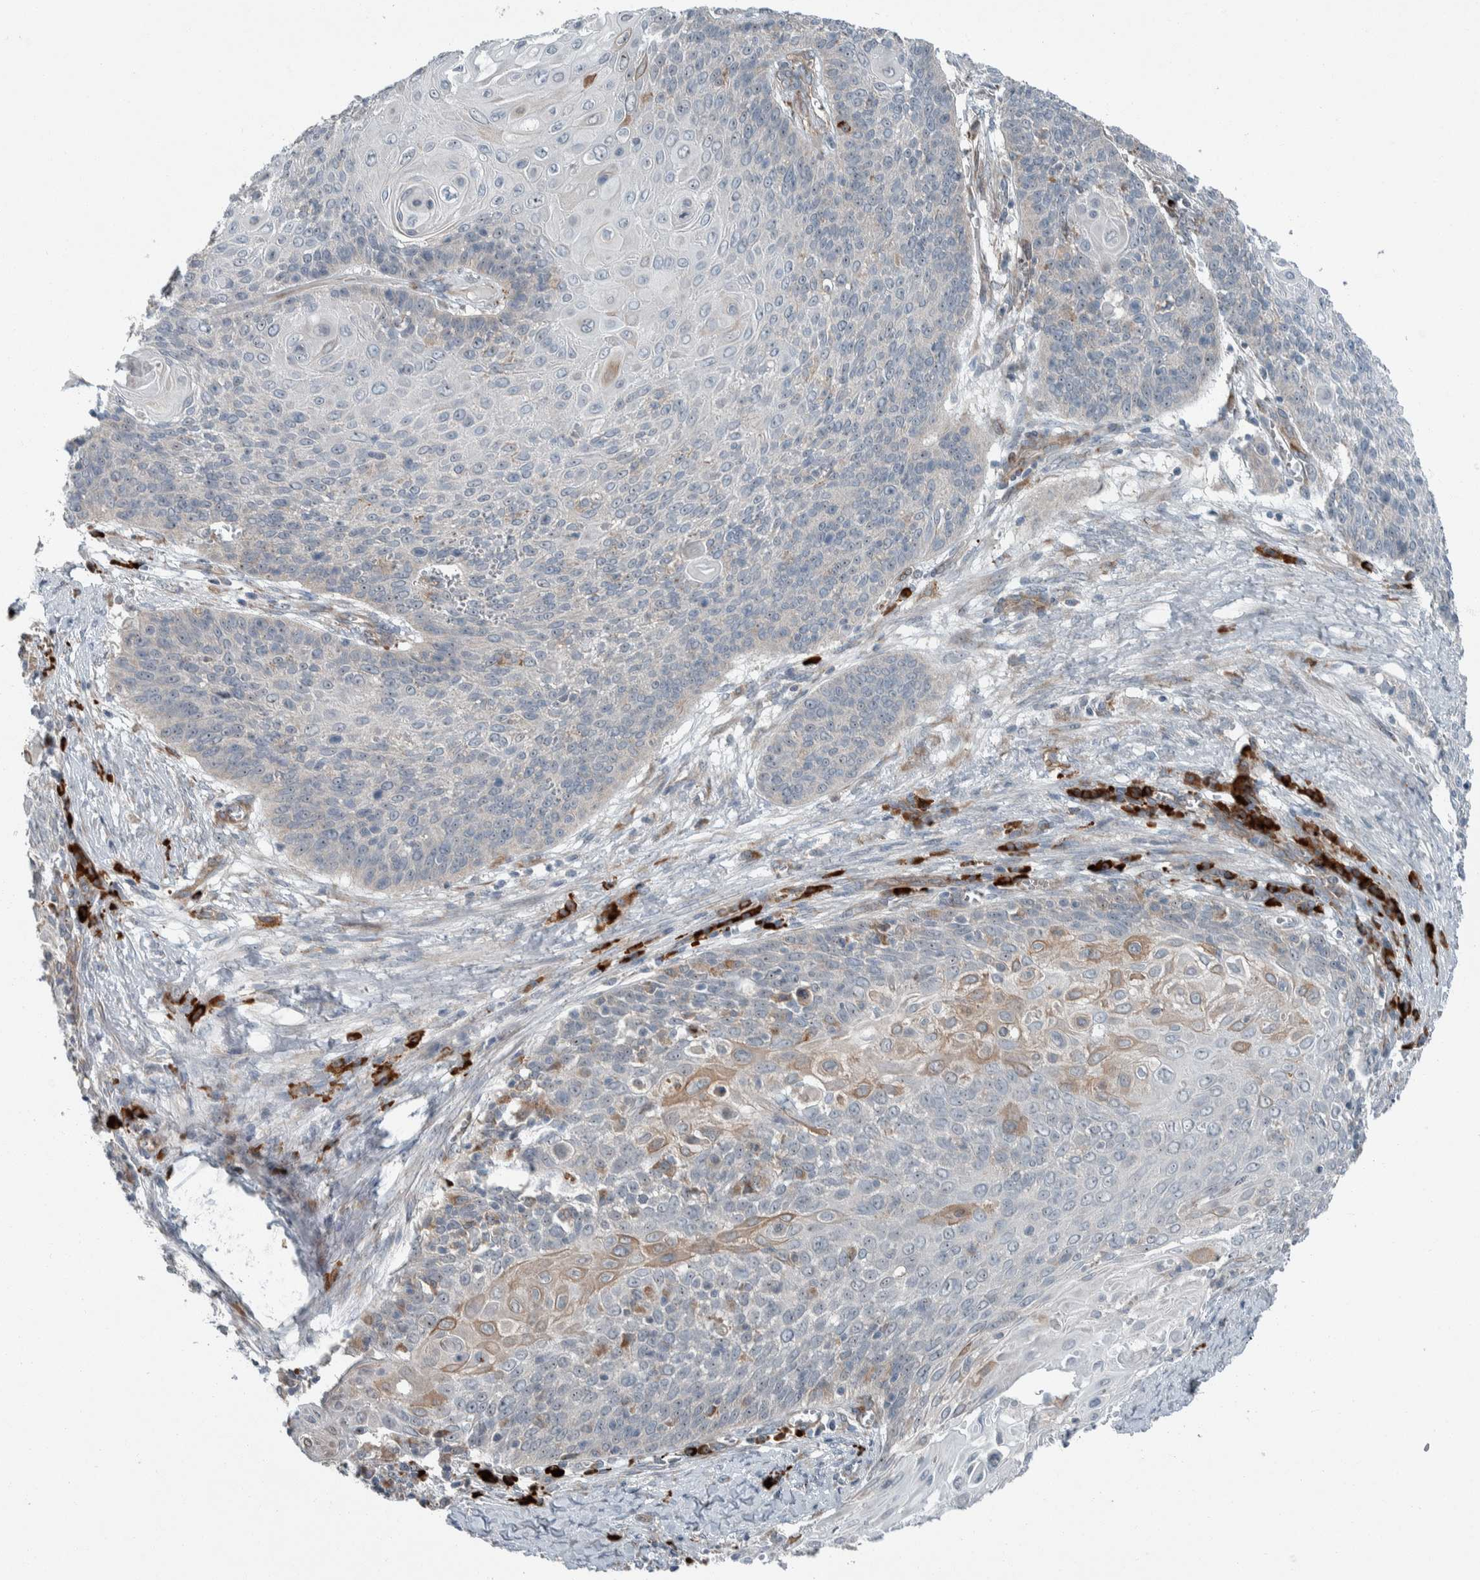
{"staining": {"intensity": "weak", "quantity": "<25%", "location": "cytoplasmic/membranous"}, "tissue": "cervical cancer", "cell_type": "Tumor cells", "image_type": "cancer", "snomed": [{"axis": "morphology", "description": "Squamous cell carcinoma, NOS"}, {"axis": "topography", "description": "Cervix"}], "caption": "Histopathology image shows no significant protein staining in tumor cells of squamous cell carcinoma (cervical). (DAB IHC, high magnification).", "gene": "USP25", "patient": {"sex": "female", "age": 39}}